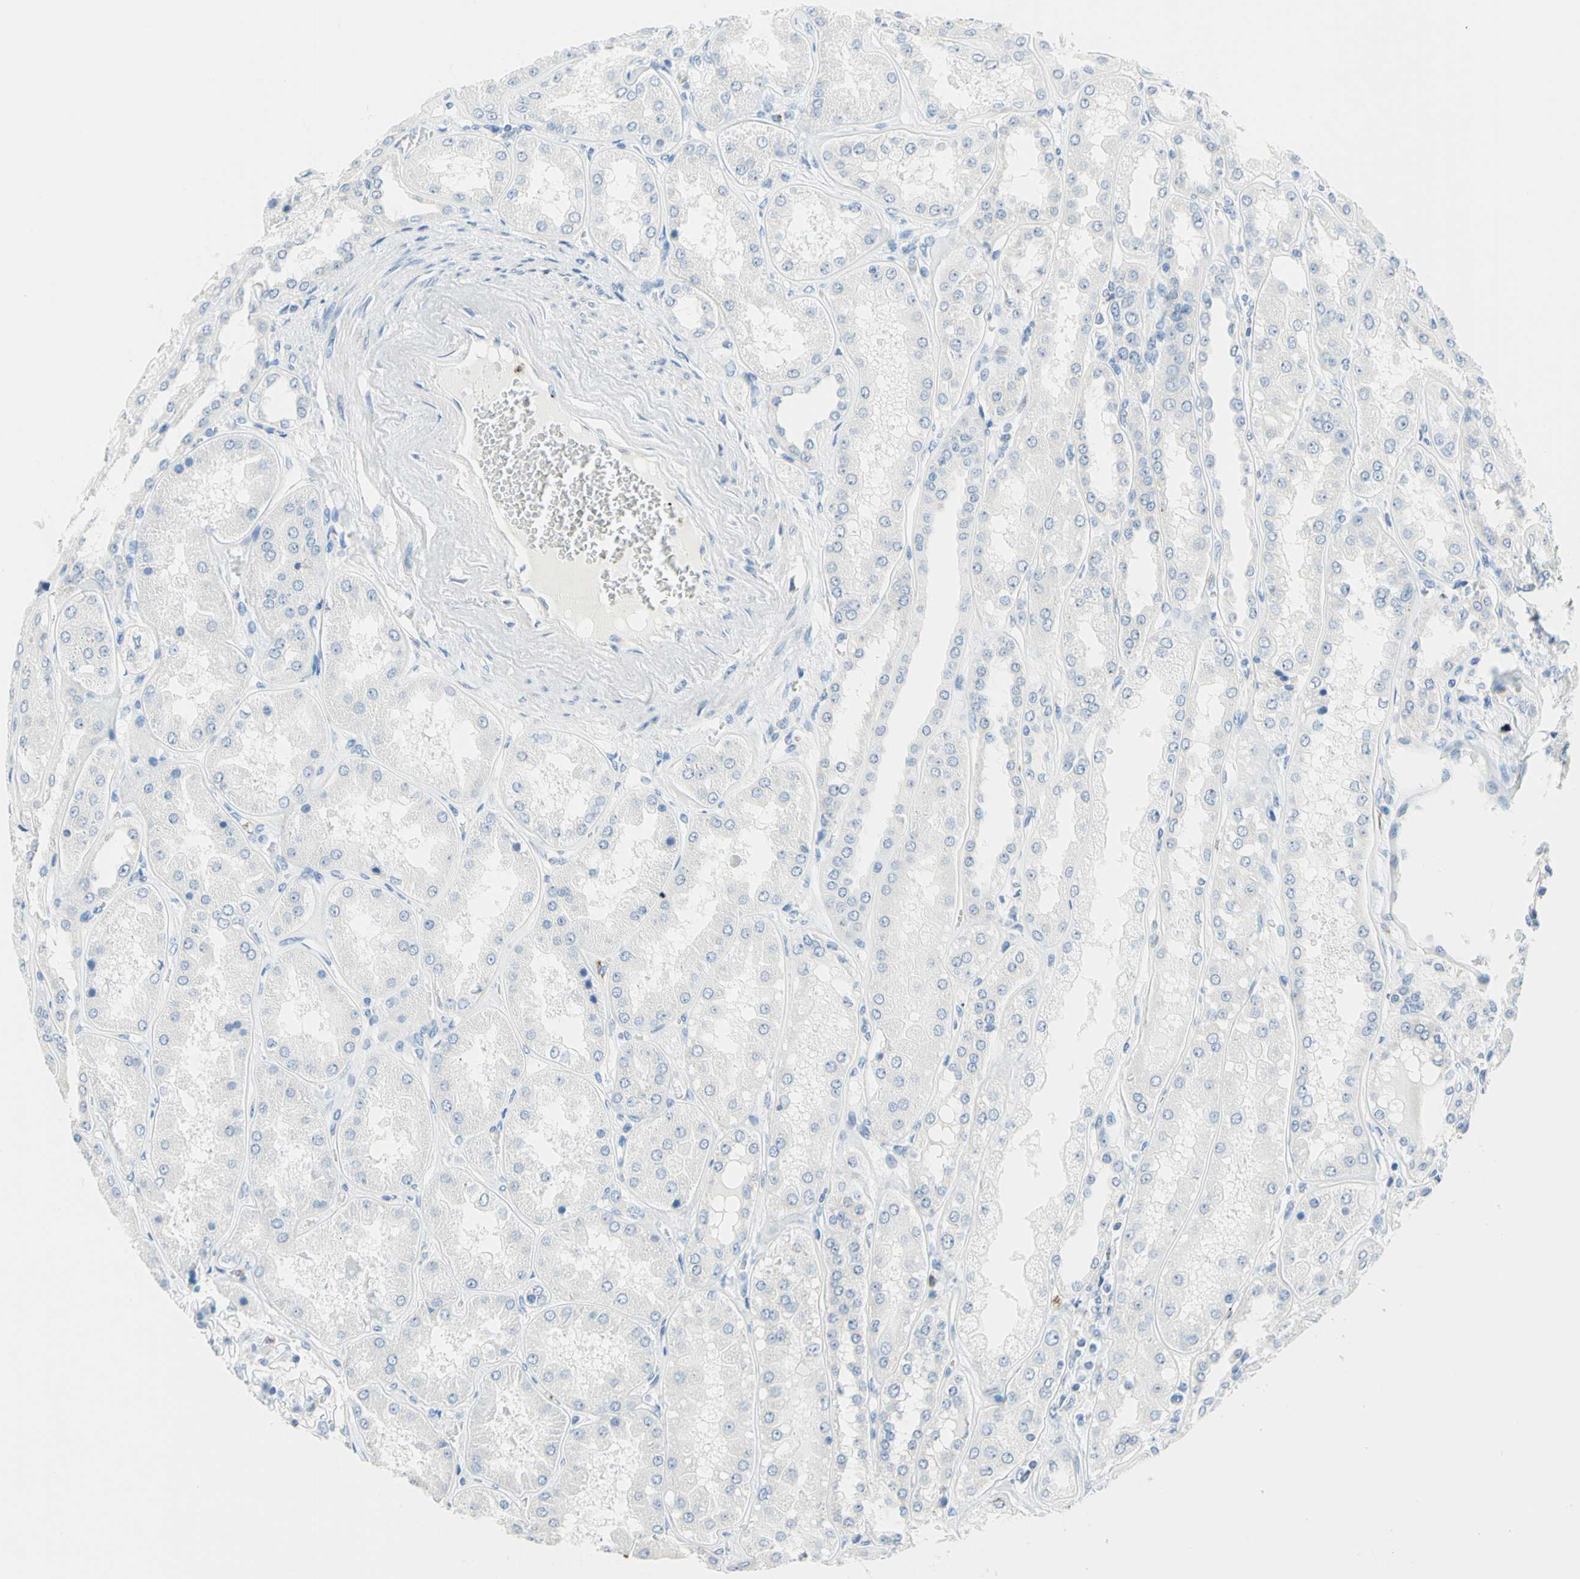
{"staining": {"intensity": "negative", "quantity": "none", "location": "none"}, "tissue": "kidney", "cell_type": "Cells in glomeruli", "image_type": "normal", "snomed": [{"axis": "morphology", "description": "Normal tissue, NOS"}, {"axis": "topography", "description": "Kidney"}], "caption": "A high-resolution histopathology image shows immunohistochemistry (IHC) staining of normal kidney, which demonstrates no significant staining in cells in glomeruli. (Brightfield microscopy of DAB immunohistochemistry (IHC) at high magnification).", "gene": "CYSLTR1", "patient": {"sex": "female", "age": 56}}